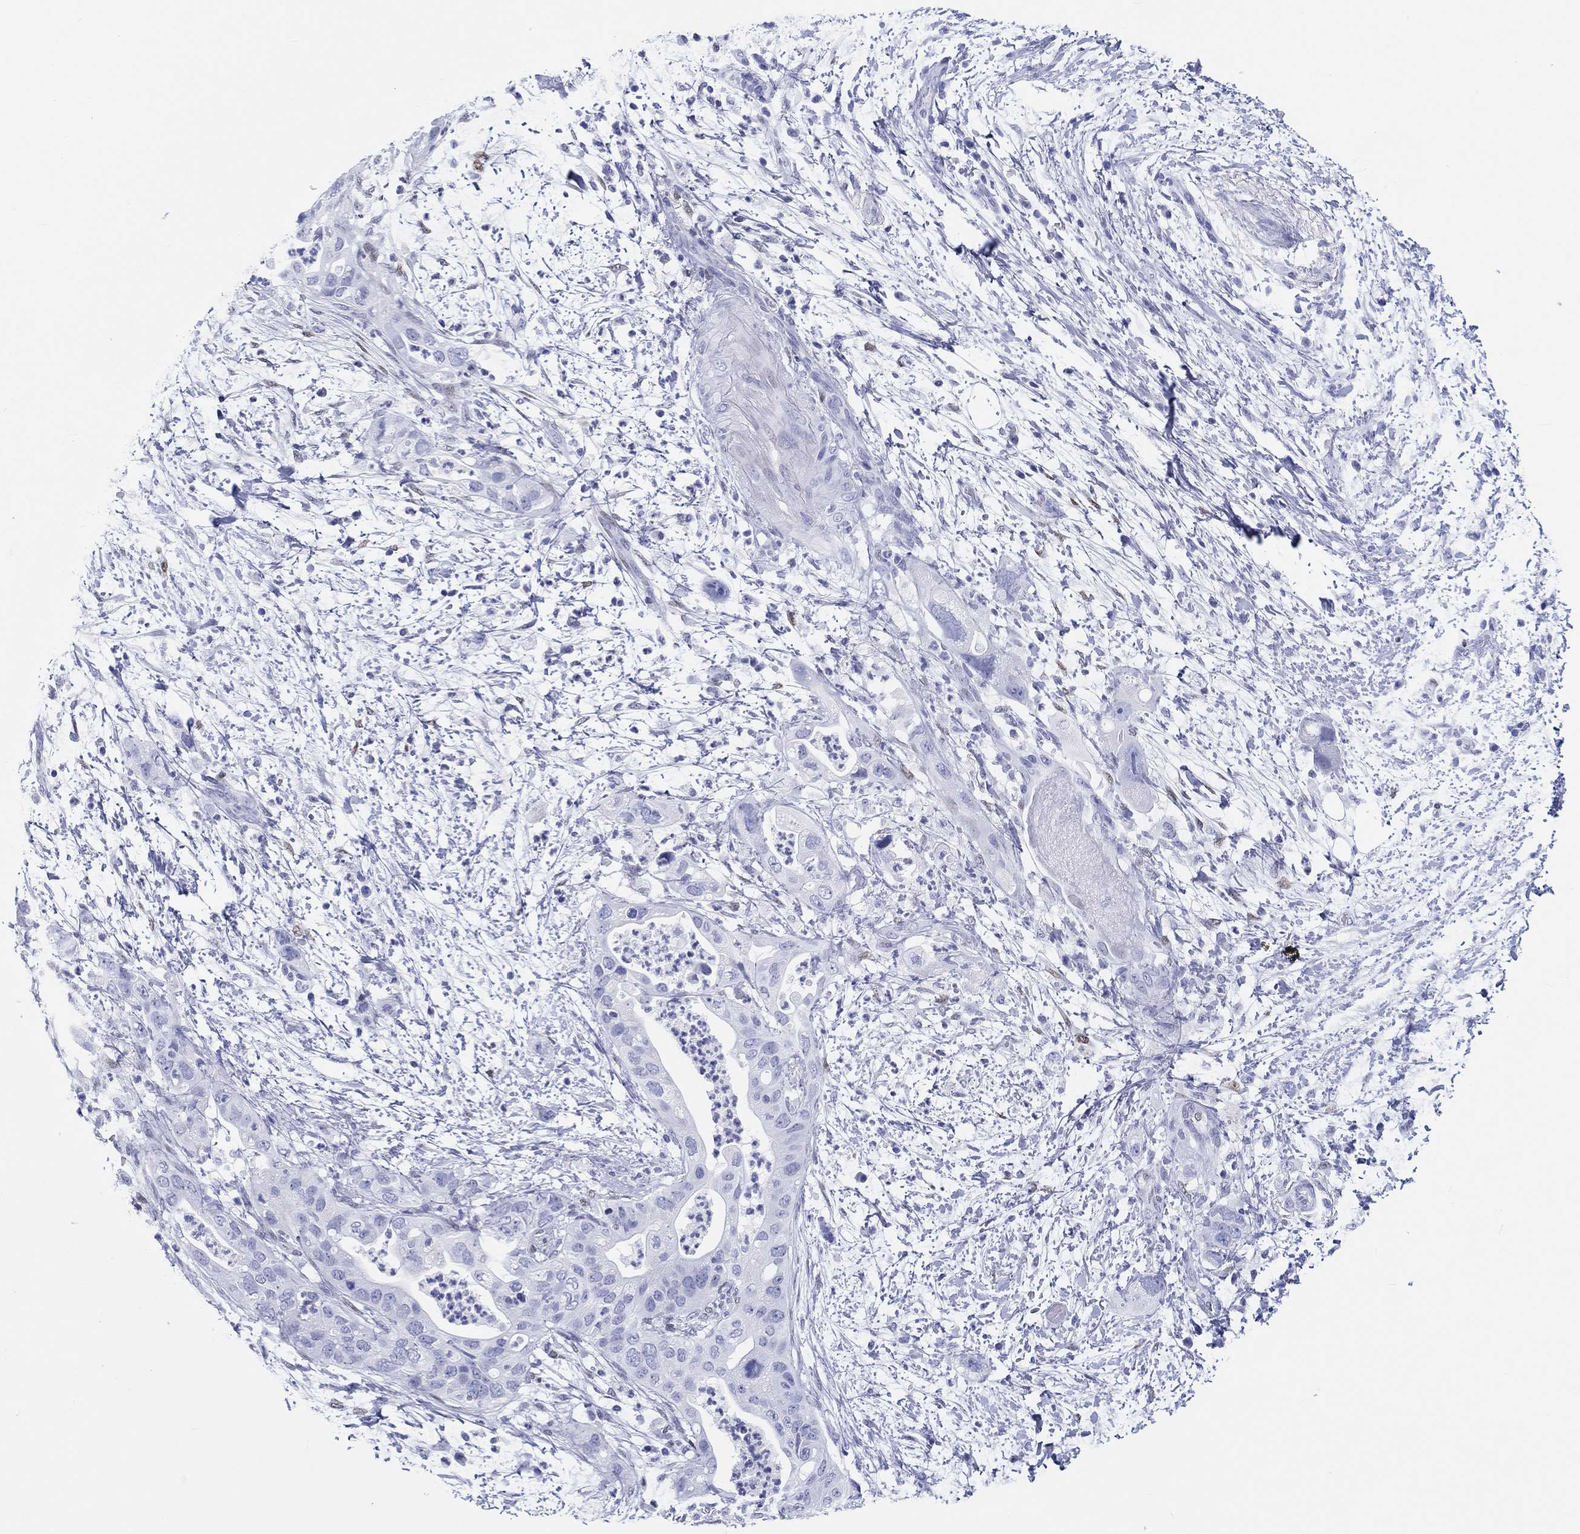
{"staining": {"intensity": "negative", "quantity": "none", "location": "none"}, "tissue": "pancreatic cancer", "cell_type": "Tumor cells", "image_type": "cancer", "snomed": [{"axis": "morphology", "description": "Adenocarcinoma, NOS"}, {"axis": "topography", "description": "Pancreas"}], "caption": "This image is of pancreatic cancer (adenocarcinoma) stained with immunohistochemistry (IHC) to label a protein in brown with the nuclei are counter-stained blue. There is no expression in tumor cells.", "gene": "H1-1", "patient": {"sex": "female", "age": 72}}